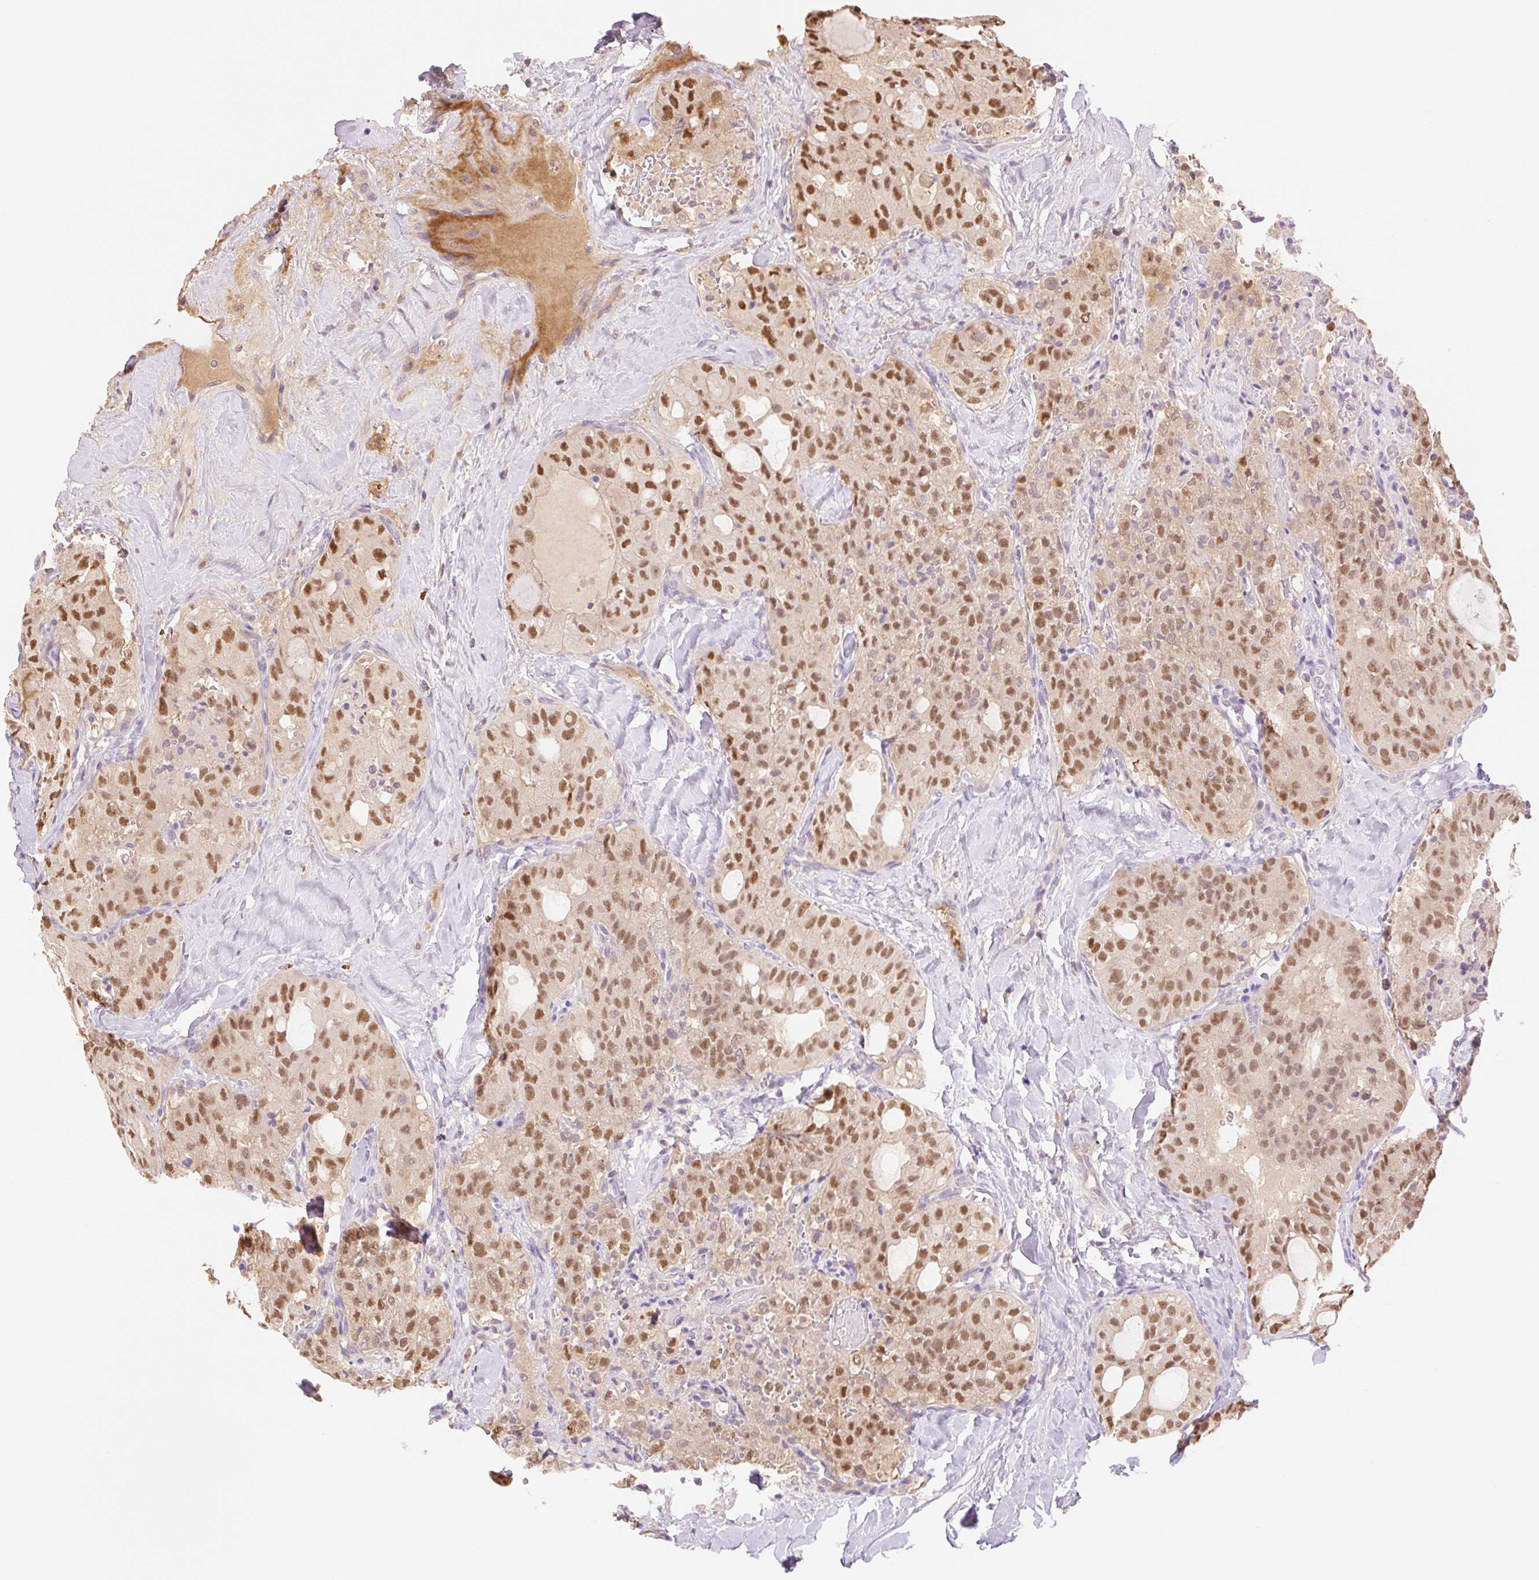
{"staining": {"intensity": "moderate", "quantity": ">75%", "location": "nuclear"}, "tissue": "thyroid cancer", "cell_type": "Tumor cells", "image_type": "cancer", "snomed": [{"axis": "morphology", "description": "Follicular adenoma carcinoma, NOS"}, {"axis": "topography", "description": "Thyroid gland"}], "caption": "Protein staining of thyroid follicular adenoma carcinoma tissue displays moderate nuclear expression in about >75% of tumor cells. Immunohistochemistry stains the protein of interest in brown and the nuclei are stained blue.", "gene": "HEBP1", "patient": {"sex": "male", "age": 75}}